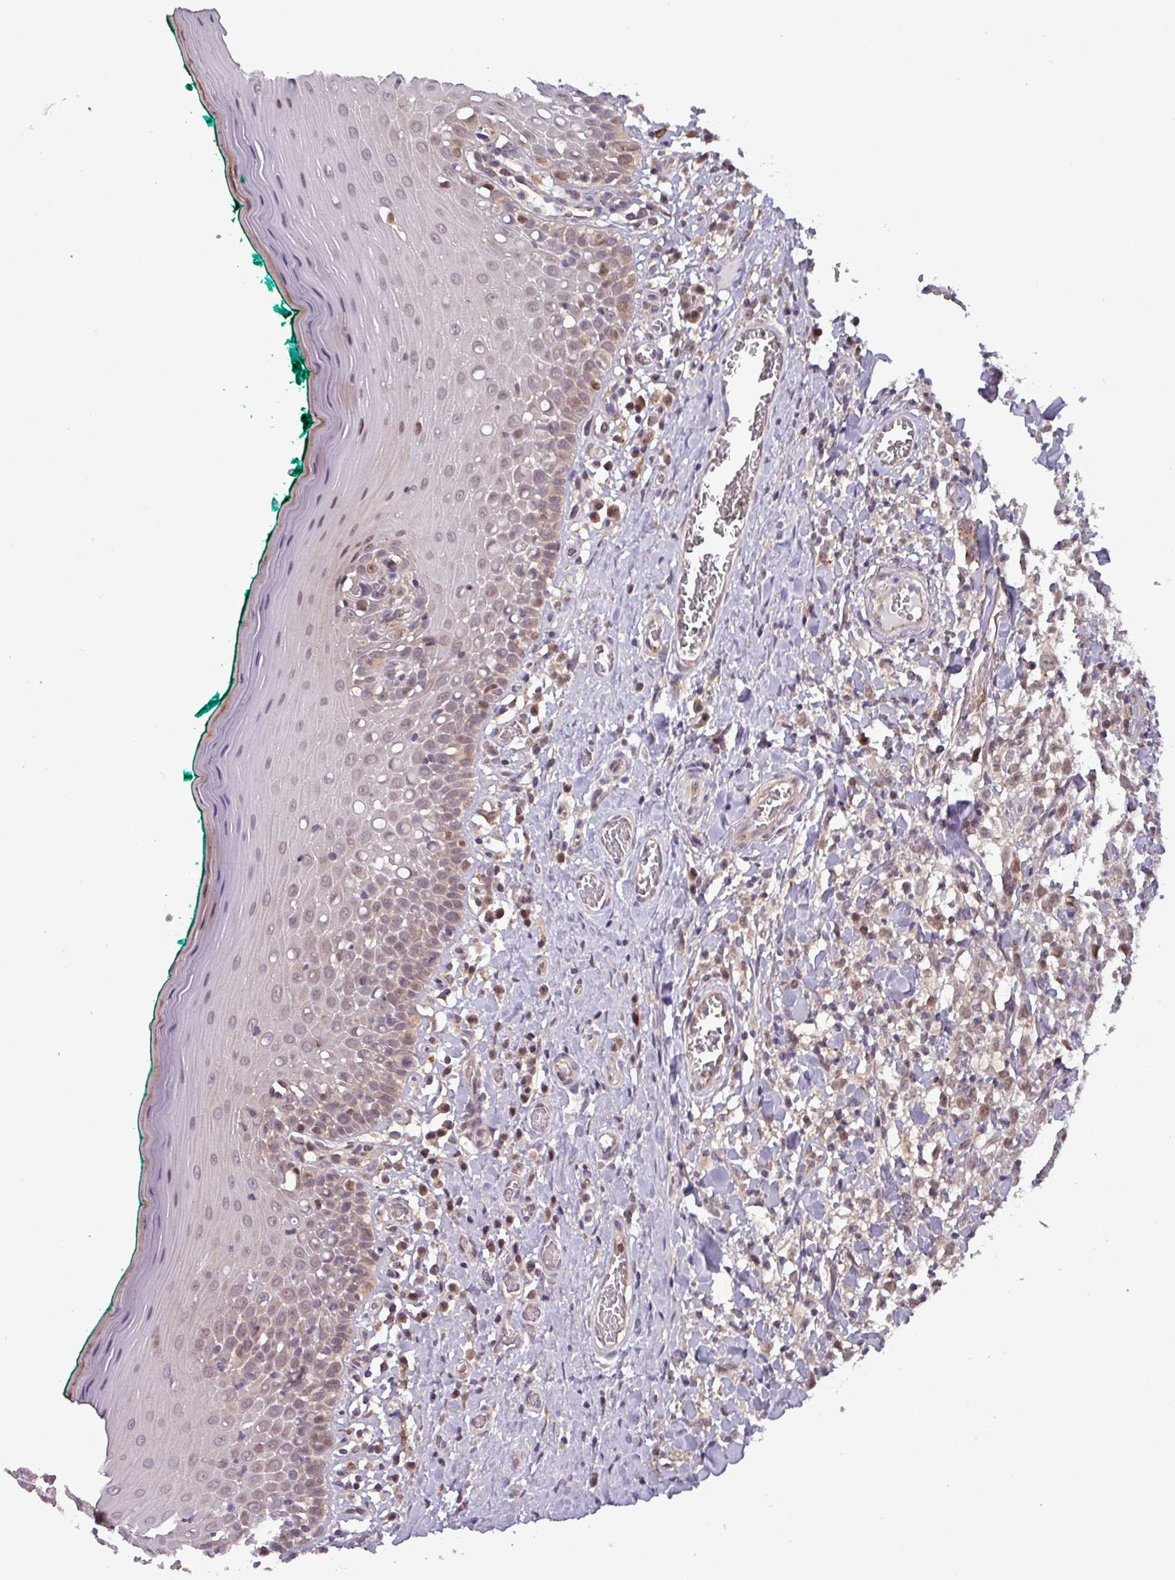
{"staining": {"intensity": "weak", "quantity": "25%-75%", "location": "cytoplasmic/membranous"}, "tissue": "oral mucosa", "cell_type": "Squamous epithelial cells", "image_type": "normal", "snomed": [{"axis": "morphology", "description": "Normal tissue, NOS"}, {"axis": "topography", "description": "Oral tissue"}], "caption": "Weak cytoplasmic/membranous expression for a protein is present in approximately 25%-75% of squamous epithelial cells of normal oral mucosa using immunohistochemistry.", "gene": "NPFFR1", "patient": {"sex": "female", "age": 83}}